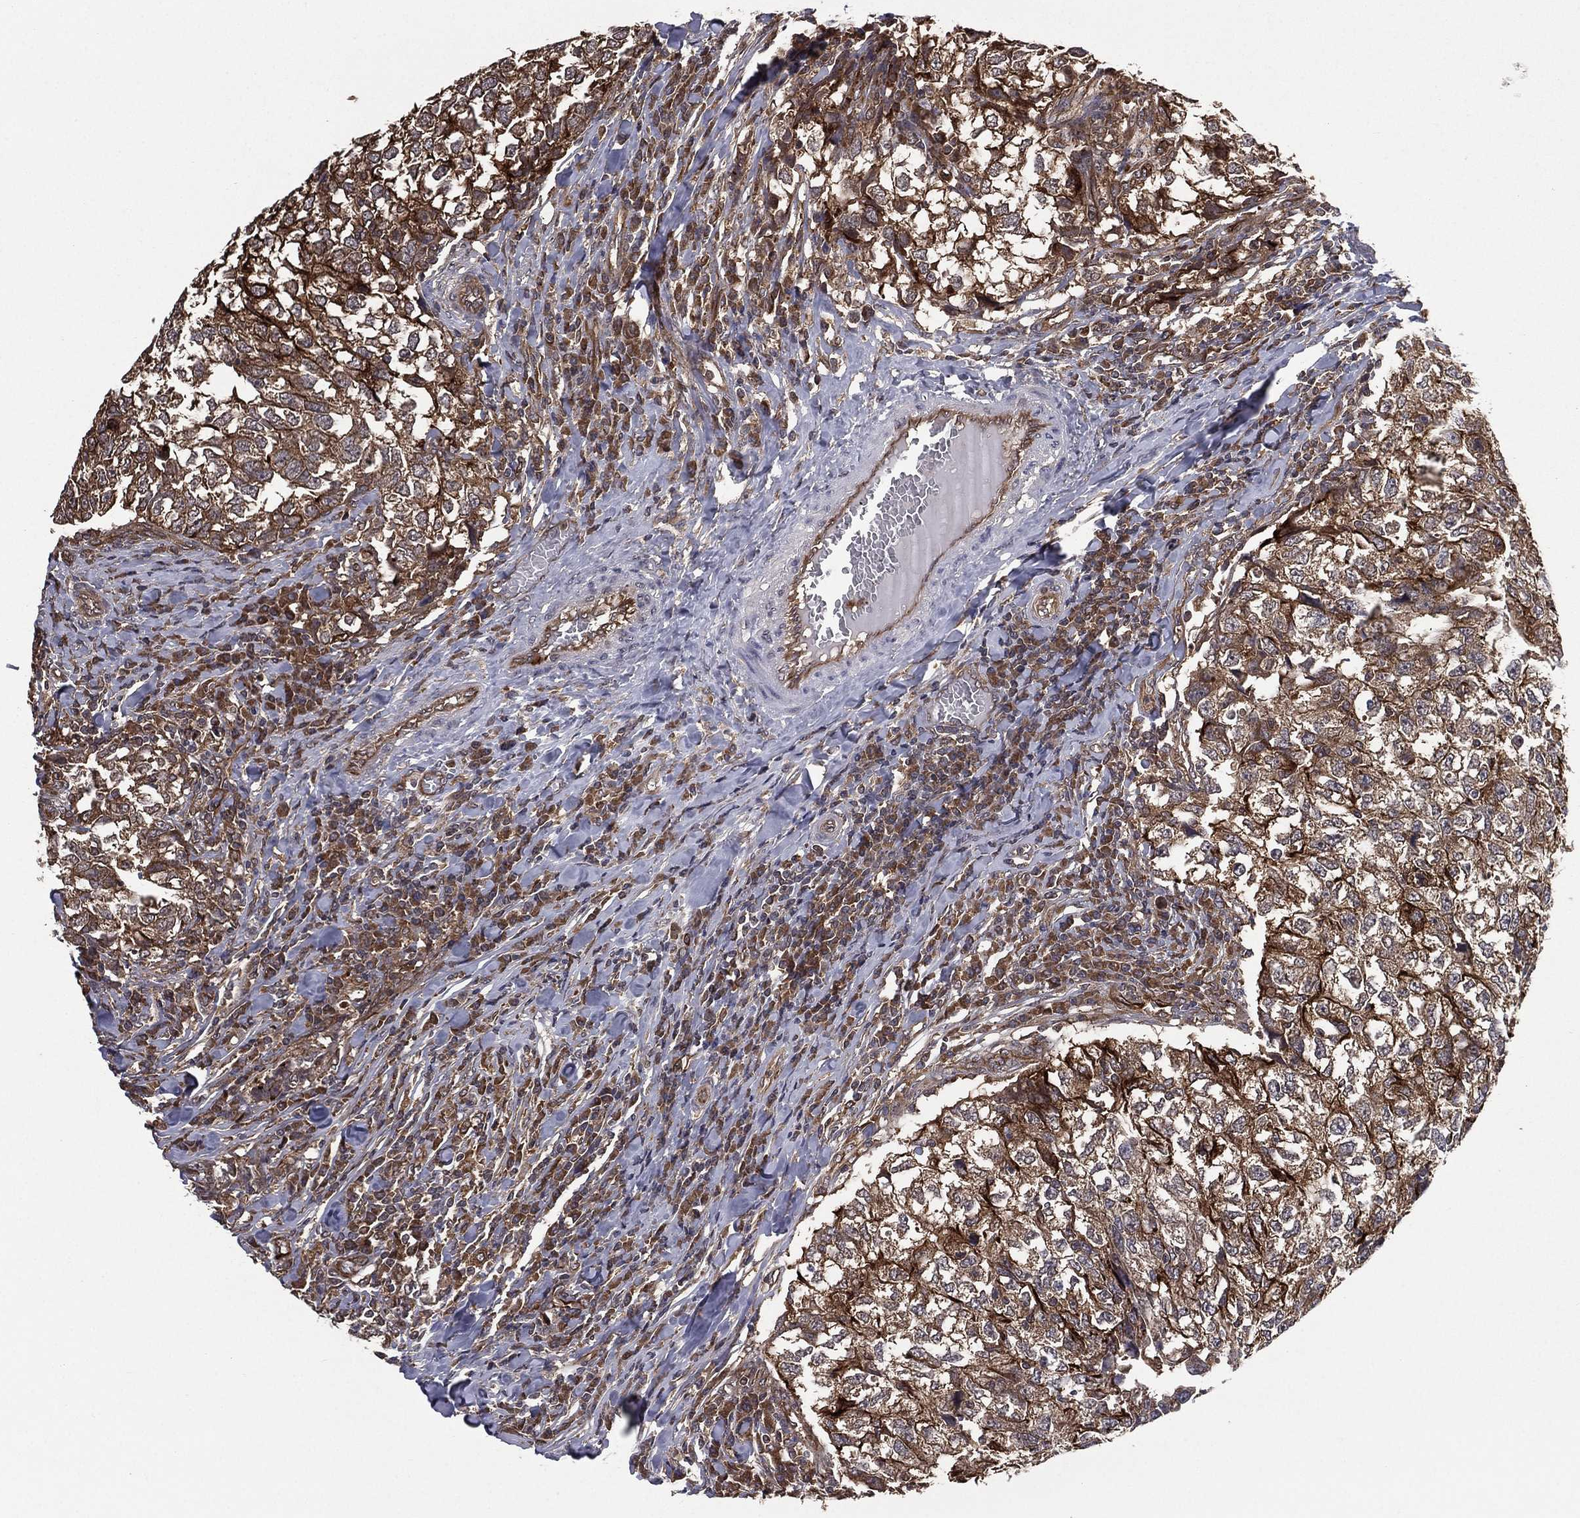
{"staining": {"intensity": "strong", "quantity": "25%-75%", "location": "cytoplasmic/membranous"}, "tissue": "breast cancer", "cell_type": "Tumor cells", "image_type": "cancer", "snomed": [{"axis": "morphology", "description": "Duct carcinoma"}, {"axis": "topography", "description": "Breast"}], "caption": "Human breast cancer stained with a protein marker reveals strong staining in tumor cells.", "gene": "CERT1", "patient": {"sex": "female", "age": 30}}